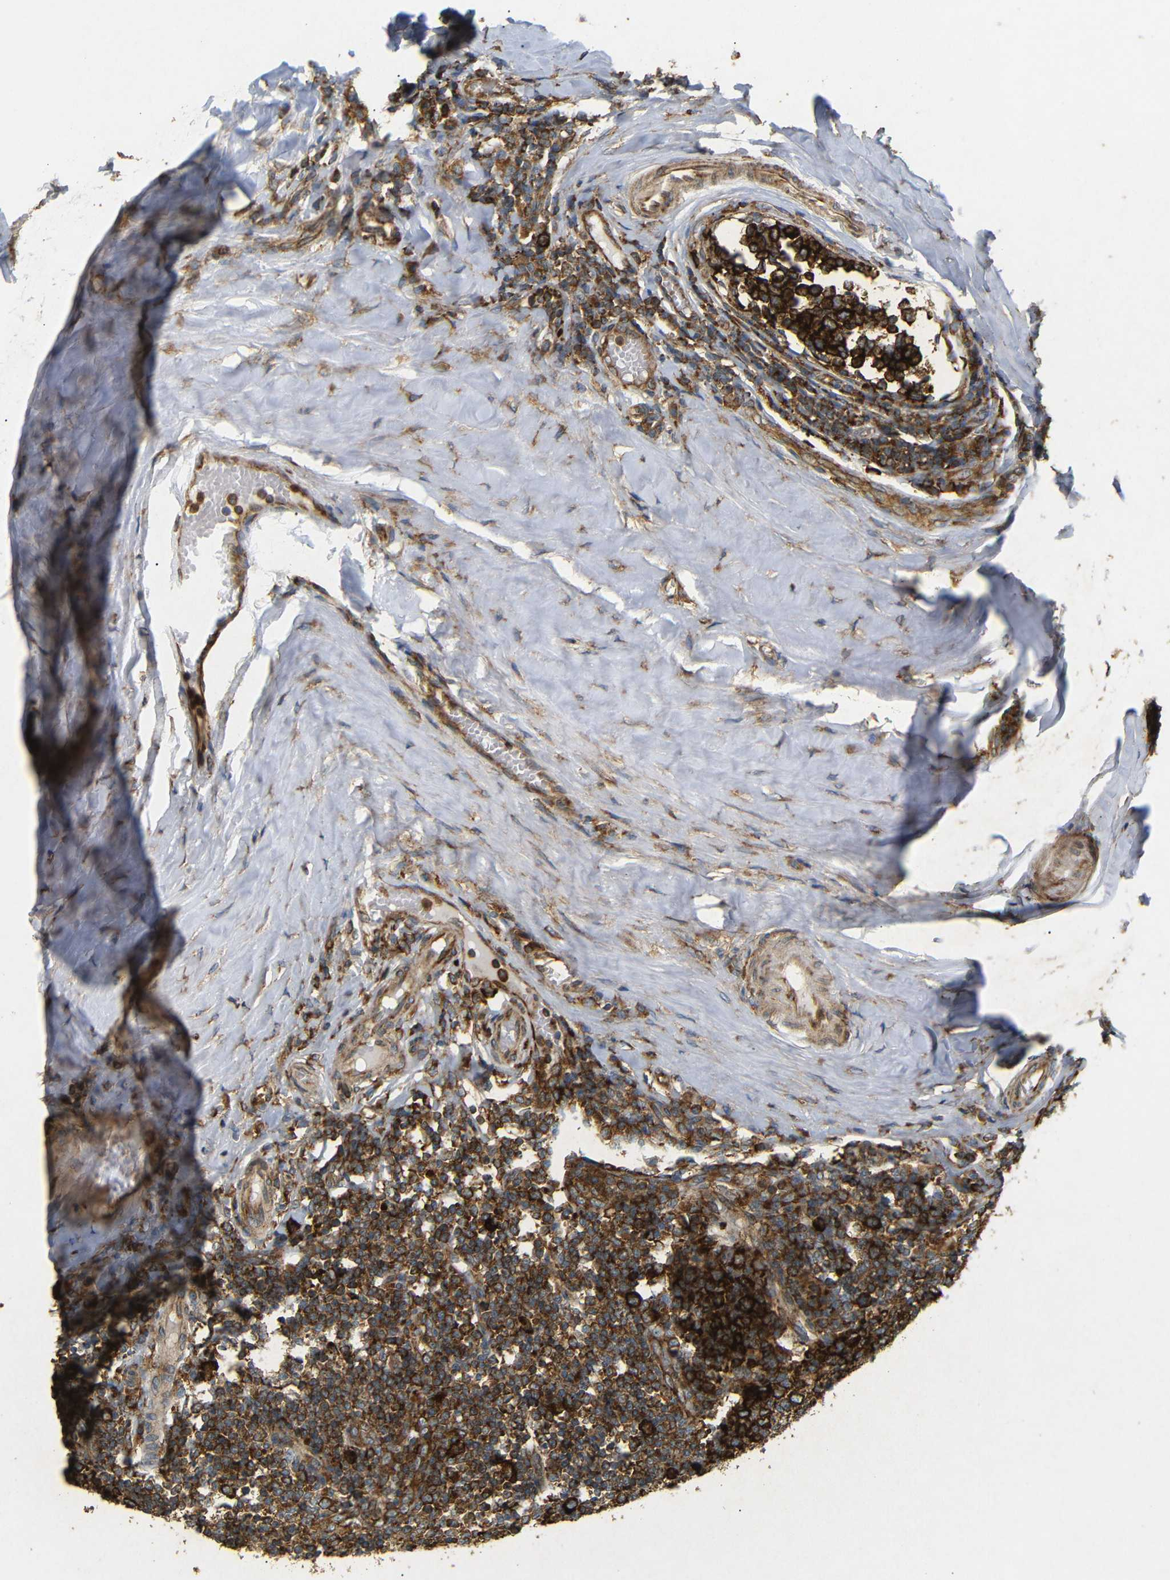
{"staining": {"intensity": "strong", "quantity": ">75%", "location": "cytoplasmic/membranous"}, "tissue": "tonsil", "cell_type": "Germinal center cells", "image_type": "normal", "snomed": [{"axis": "morphology", "description": "Normal tissue, NOS"}, {"axis": "topography", "description": "Tonsil"}], "caption": "Benign tonsil was stained to show a protein in brown. There is high levels of strong cytoplasmic/membranous expression in about >75% of germinal center cells.", "gene": "BTF3", "patient": {"sex": "female", "age": 19}}